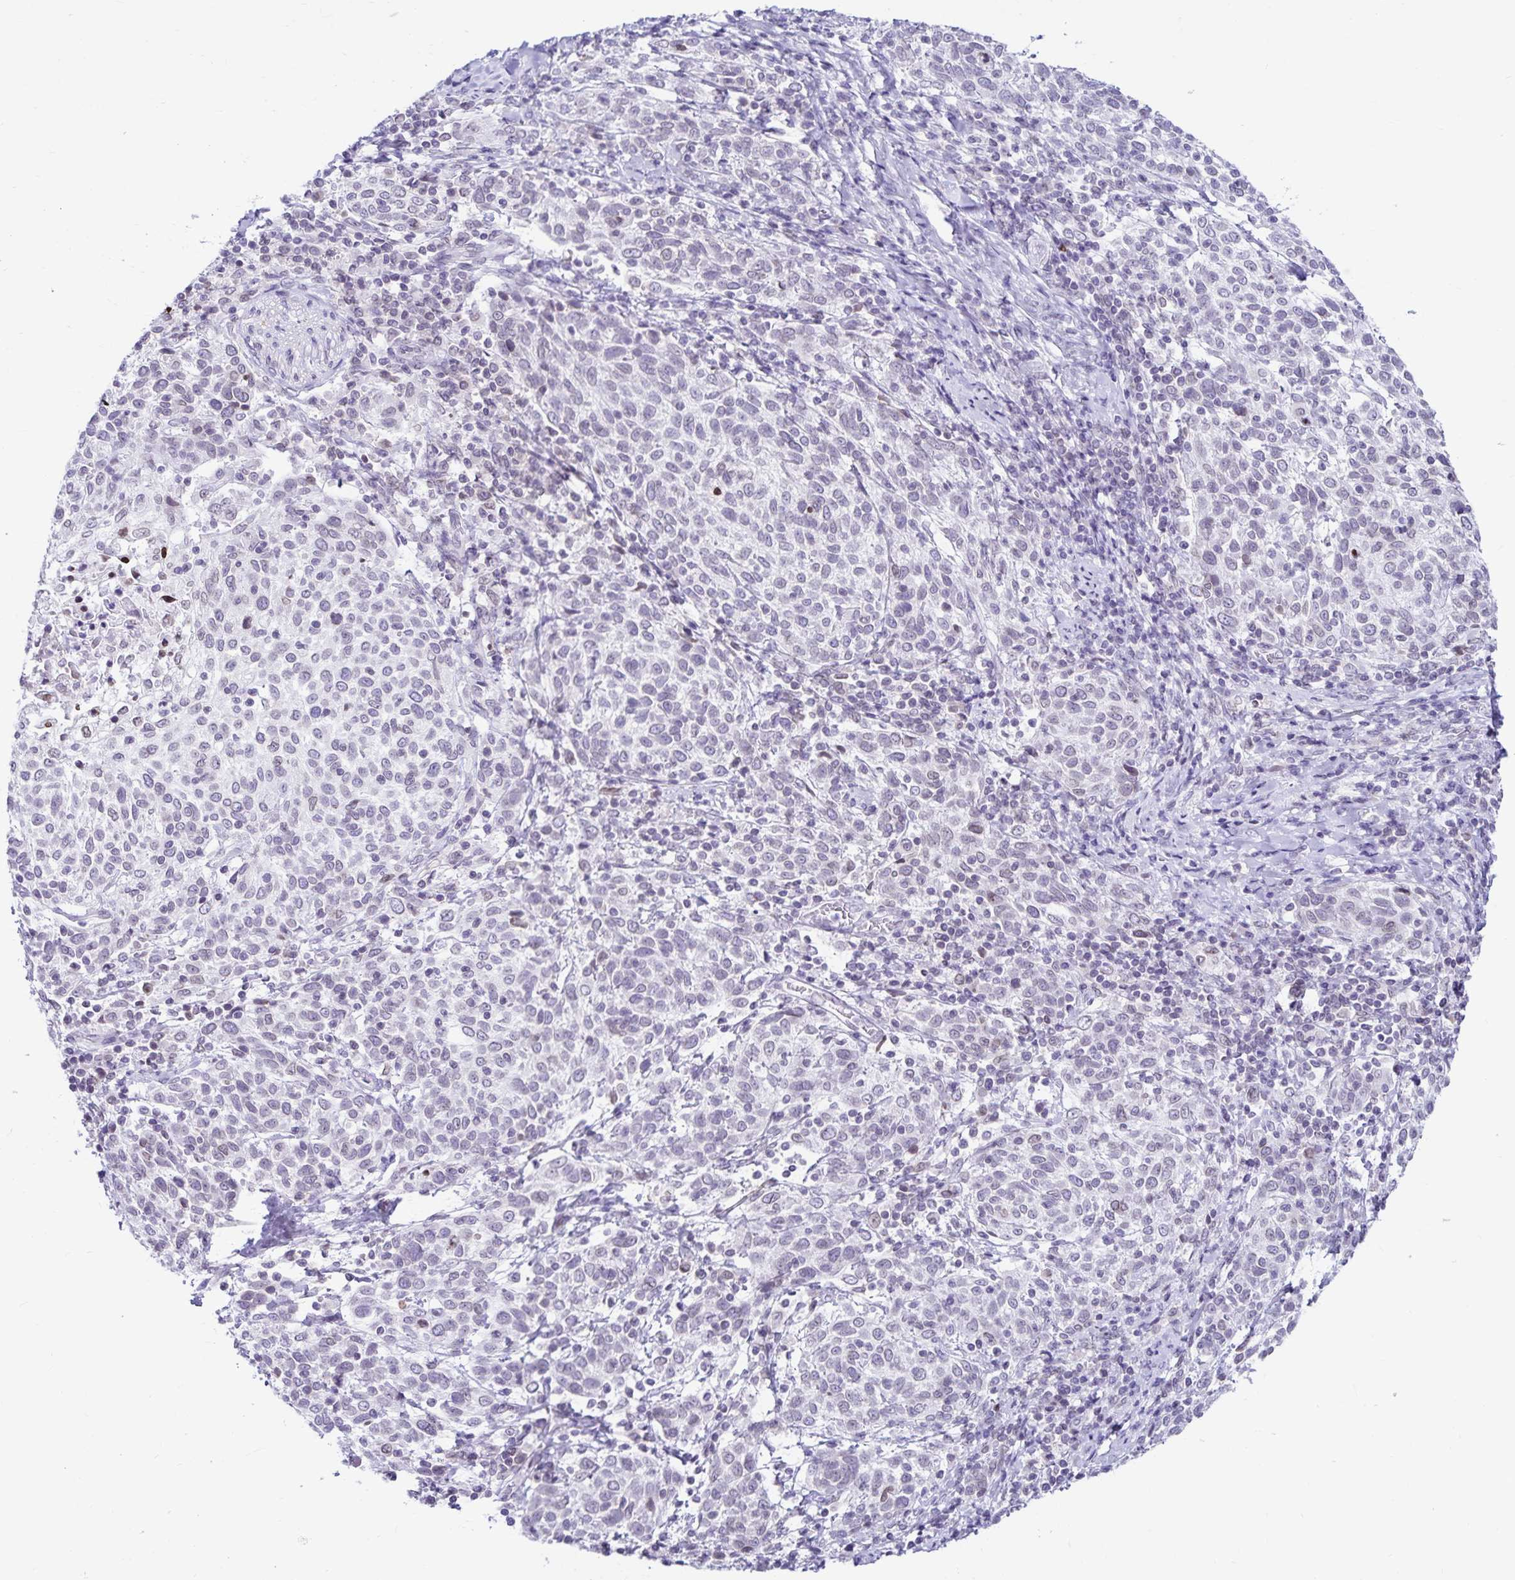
{"staining": {"intensity": "negative", "quantity": "none", "location": "none"}, "tissue": "cervical cancer", "cell_type": "Tumor cells", "image_type": "cancer", "snomed": [{"axis": "morphology", "description": "Squamous cell carcinoma, NOS"}, {"axis": "topography", "description": "Cervix"}], "caption": "DAB (3,3'-diaminobenzidine) immunohistochemical staining of human cervical cancer demonstrates no significant positivity in tumor cells. Nuclei are stained in blue.", "gene": "FAM166C", "patient": {"sex": "female", "age": 61}}